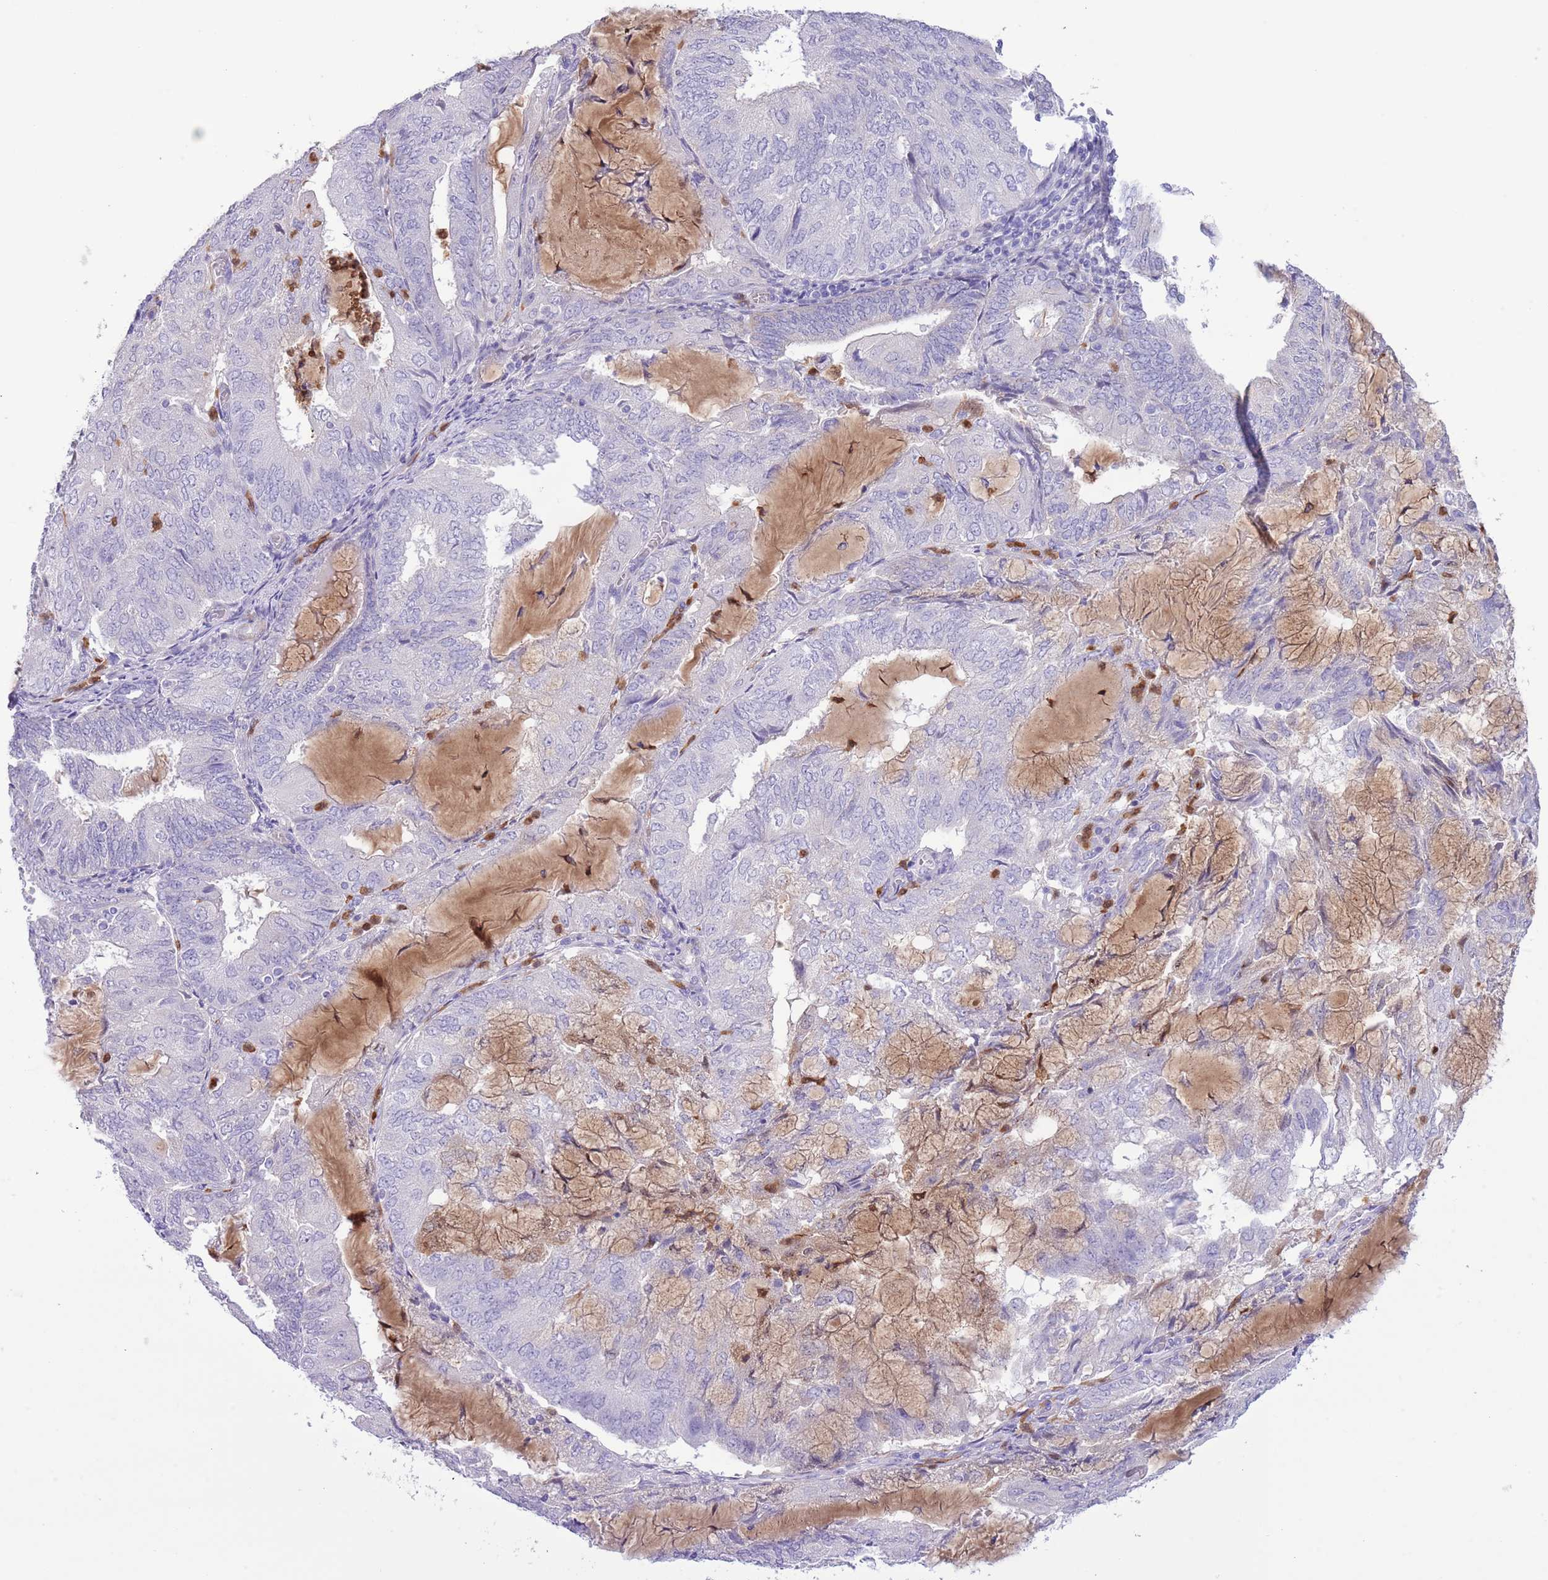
{"staining": {"intensity": "negative", "quantity": "none", "location": "none"}, "tissue": "endometrial cancer", "cell_type": "Tumor cells", "image_type": "cancer", "snomed": [{"axis": "morphology", "description": "Adenocarcinoma, NOS"}, {"axis": "topography", "description": "Endometrium"}], "caption": "Immunohistochemistry image of human endometrial cancer (adenocarcinoma) stained for a protein (brown), which shows no staining in tumor cells.", "gene": "OR6M1", "patient": {"sex": "female", "age": 81}}